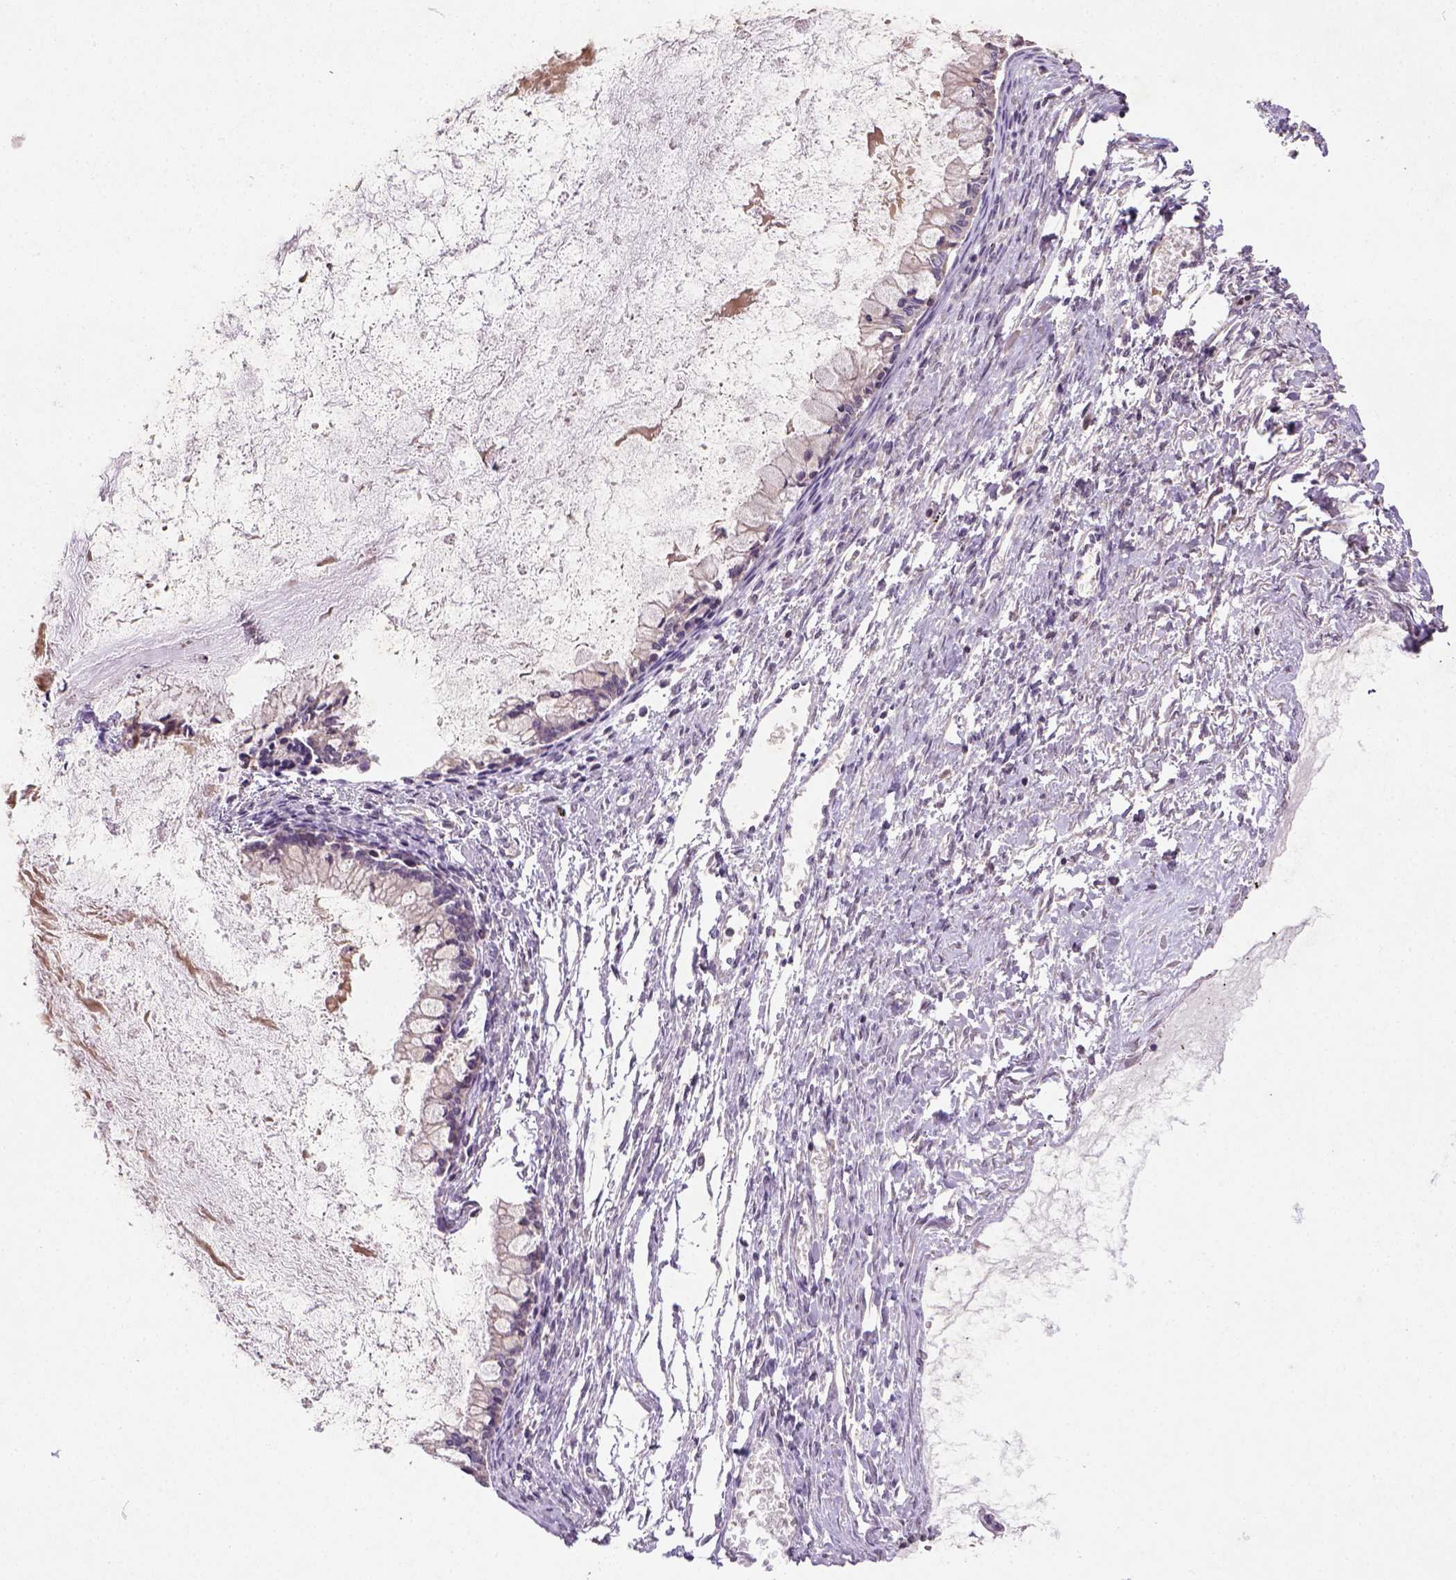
{"staining": {"intensity": "negative", "quantity": "none", "location": "none"}, "tissue": "ovarian cancer", "cell_type": "Tumor cells", "image_type": "cancer", "snomed": [{"axis": "morphology", "description": "Cystadenocarcinoma, mucinous, NOS"}, {"axis": "topography", "description": "Ovary"}], "caption": "Tumor cells show no significant positivity in mucinous cystadenocarcinoma (ovarian).", "gene": "NUDT3", "patient": {"sex": "female", "age": 67}}